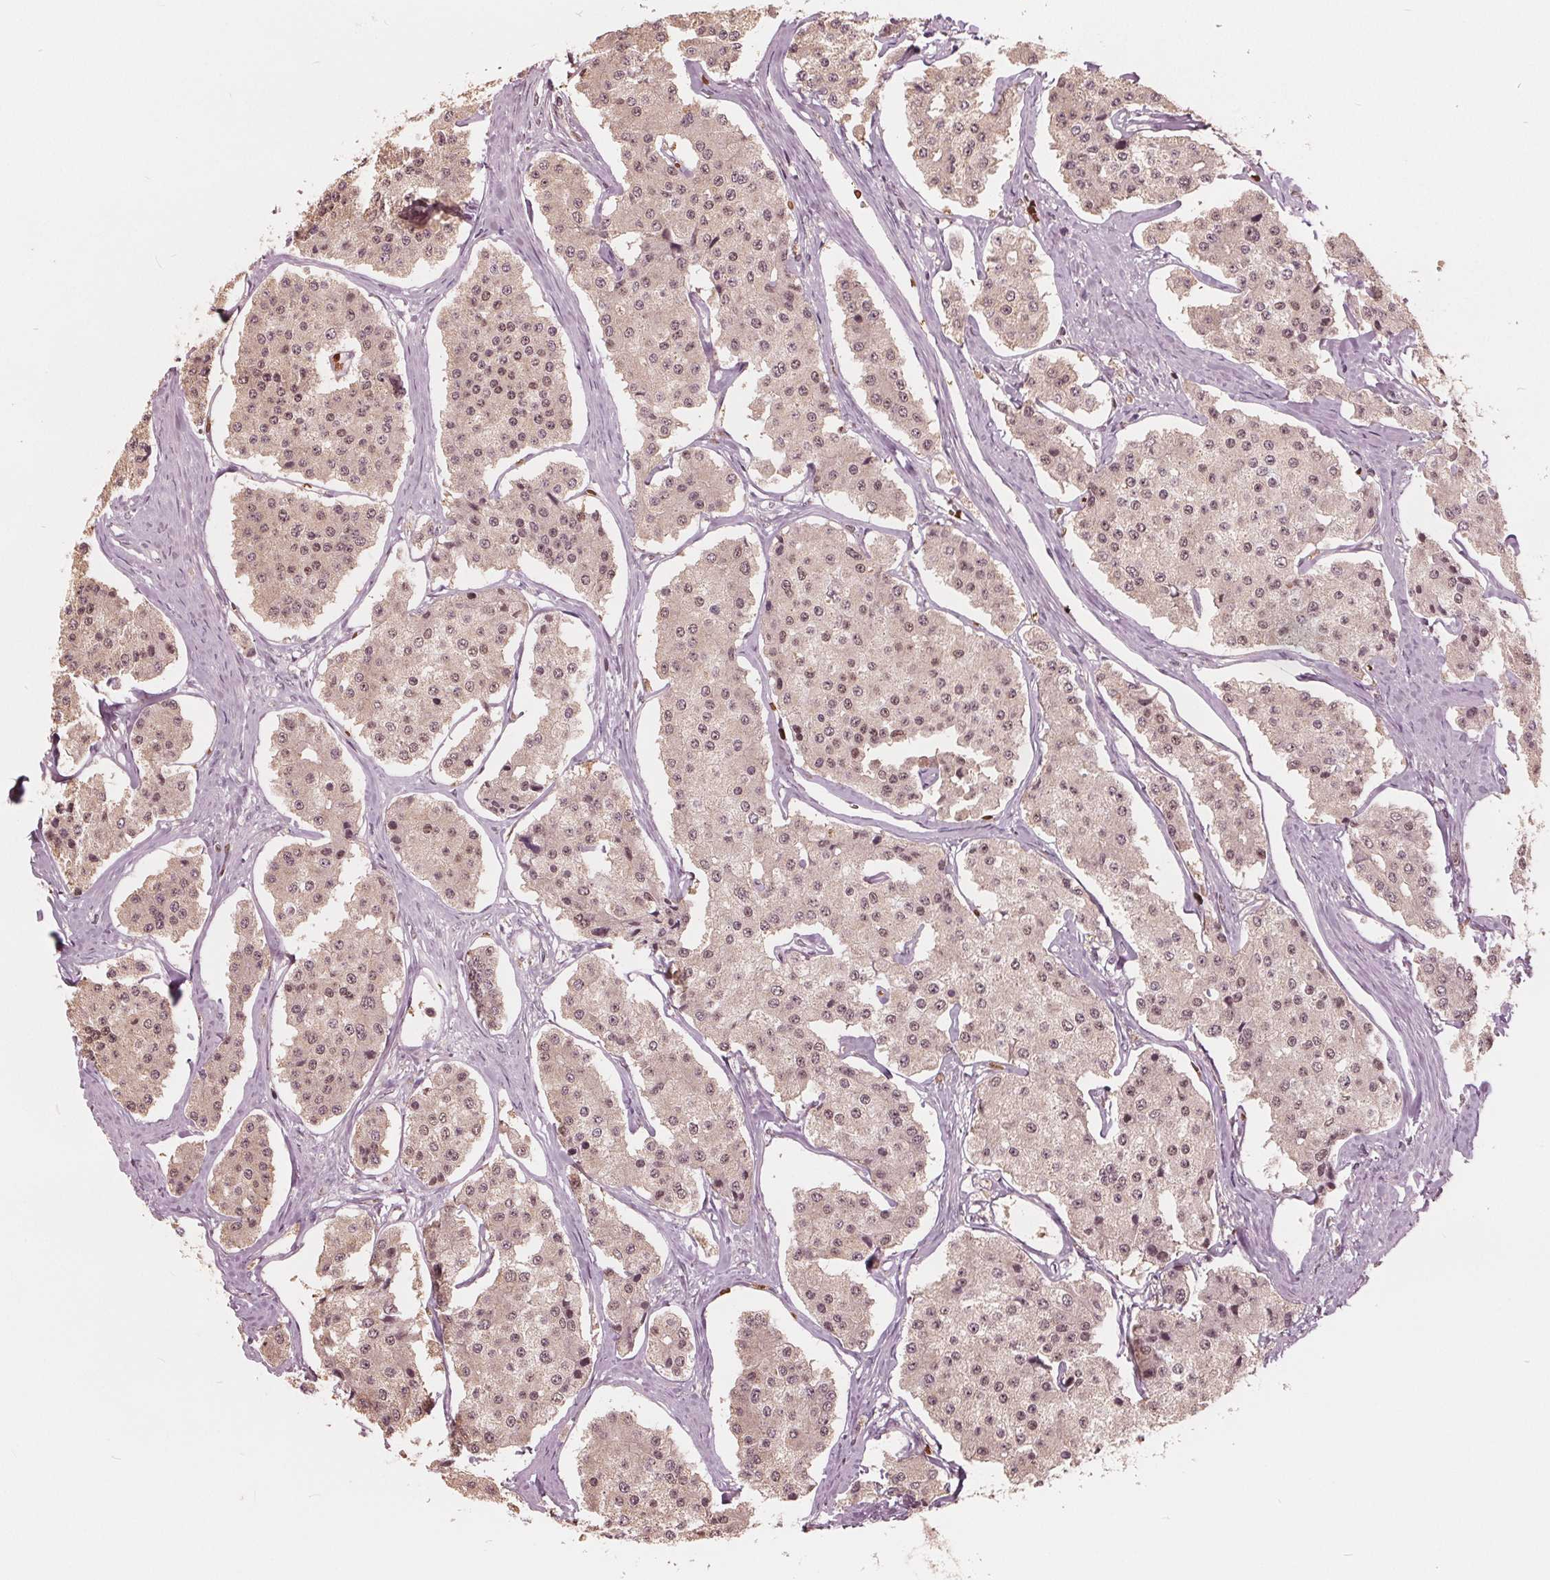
{"staining": {"intensity": "weak", "quantity": "25%-75%", "location": "nuclear"}, "tissue": "carcinoid", "cell_type": "Tumor cells", "image_type": "cancer", "snomed": [{"axis": "morphology", "description": "Carcinoid, malignant, NOS"}, {"axis": "topography", "description": "Small intestine"}], "caption": "Protein analysis of malignant carcinoid tissue reveals weak nuclear staining in about 25%-75% of tumor cells.", "gene": "HIRIP3", "patient": {"sex": "female", "age": 65}}